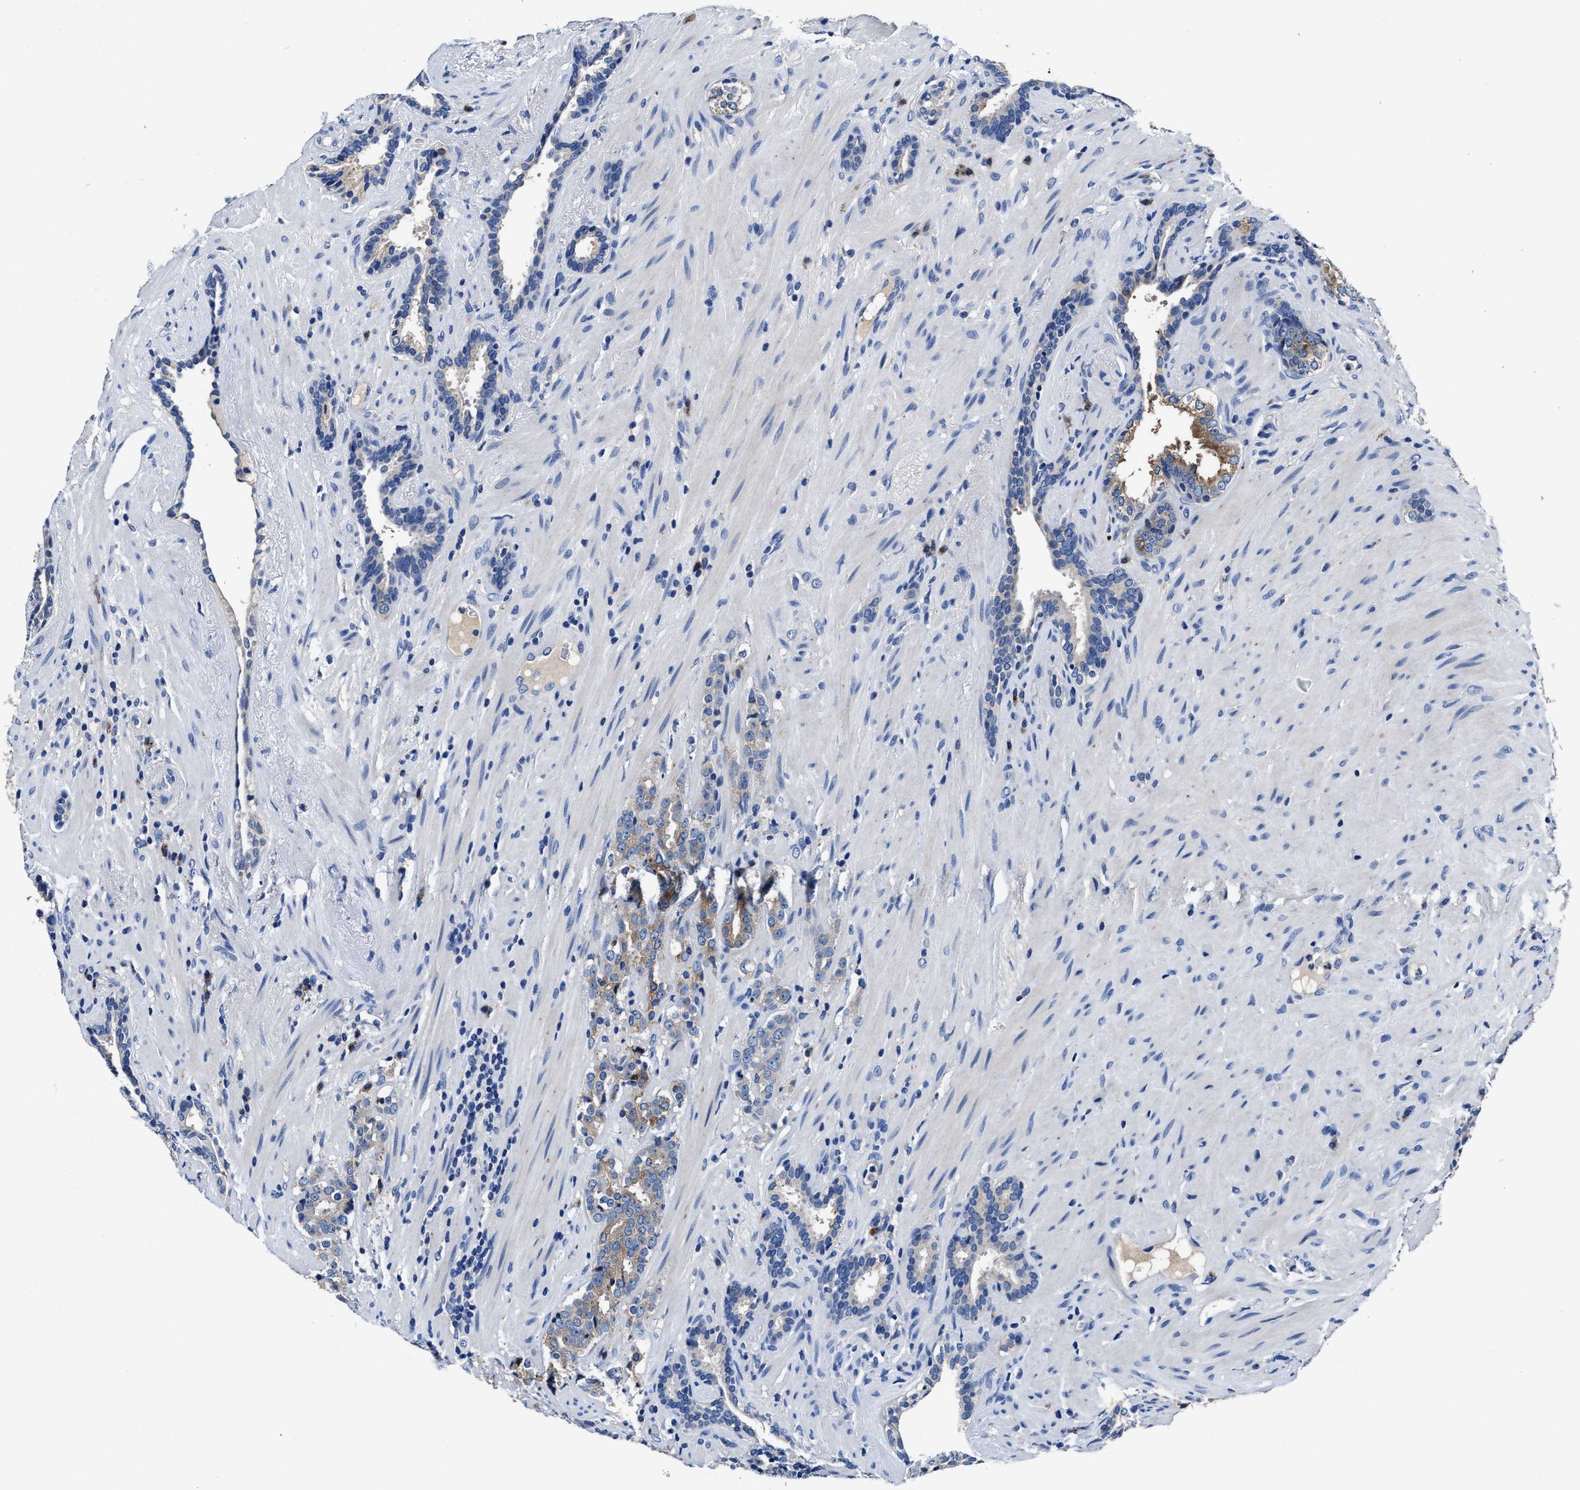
{"staining": {"intensity": "weak", "quantity": ">75%", "location": "cytoplasmic/membranous"}, "tissue": "prostate cancer", "cell_type": "Tumor cells", "image_type": "cancer", "snomed": [{"axis": "morphology", "description": "Adenocarcinoma, High grade"}, {"axis": "topography", "description": "Prostate"}], "caption": "Immunohistochemical staining of human prostate cancer (adenocarcinoma (high-grade)) displays low levels of weak cytoplasmic/membranous expression in approximately >75% of tumor cells.", "gene": "UBR4", "patient": {"sex": "male", "age": 71}}